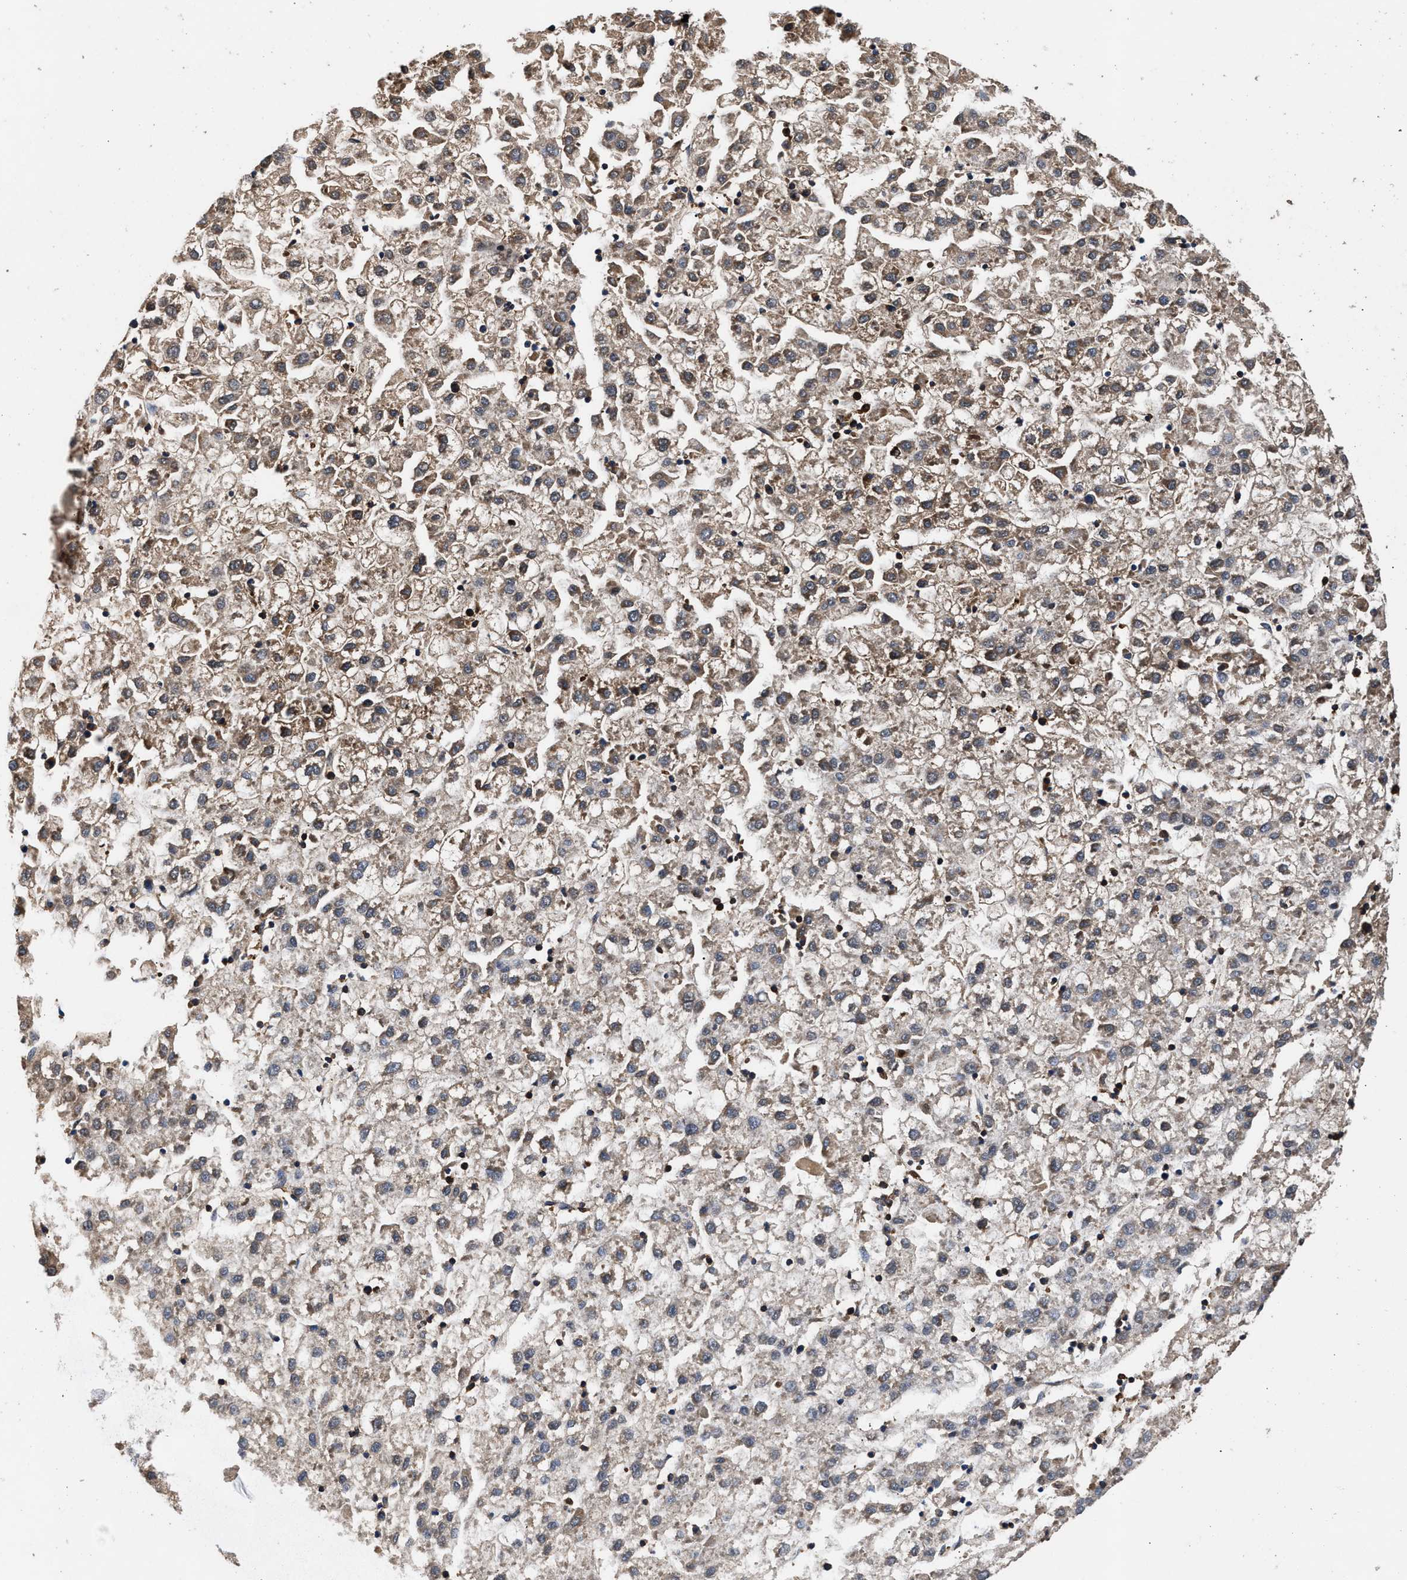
{"staining": {"intensity": "moderate", "quantity": ">75%", "location": "cytoplasmic/membranous"}, "tissue": "liver cancer", "cell_type": "Tumor cells", "image_type": "cancer", "snomed": [{"axis": "morphology", "description": "Carcinoma, Hepatocellular, NOS"}, {"axis": "topography", "description": "Liver"}], "caption": "This micrograph displays immunohistochemistry staining of liver cancer, with medium moderate cytoplasmic/membranous positivity in about >75% of tumor cells.", "gene": "KYAT1", "patient": {"sex": "male", "age": 72}}